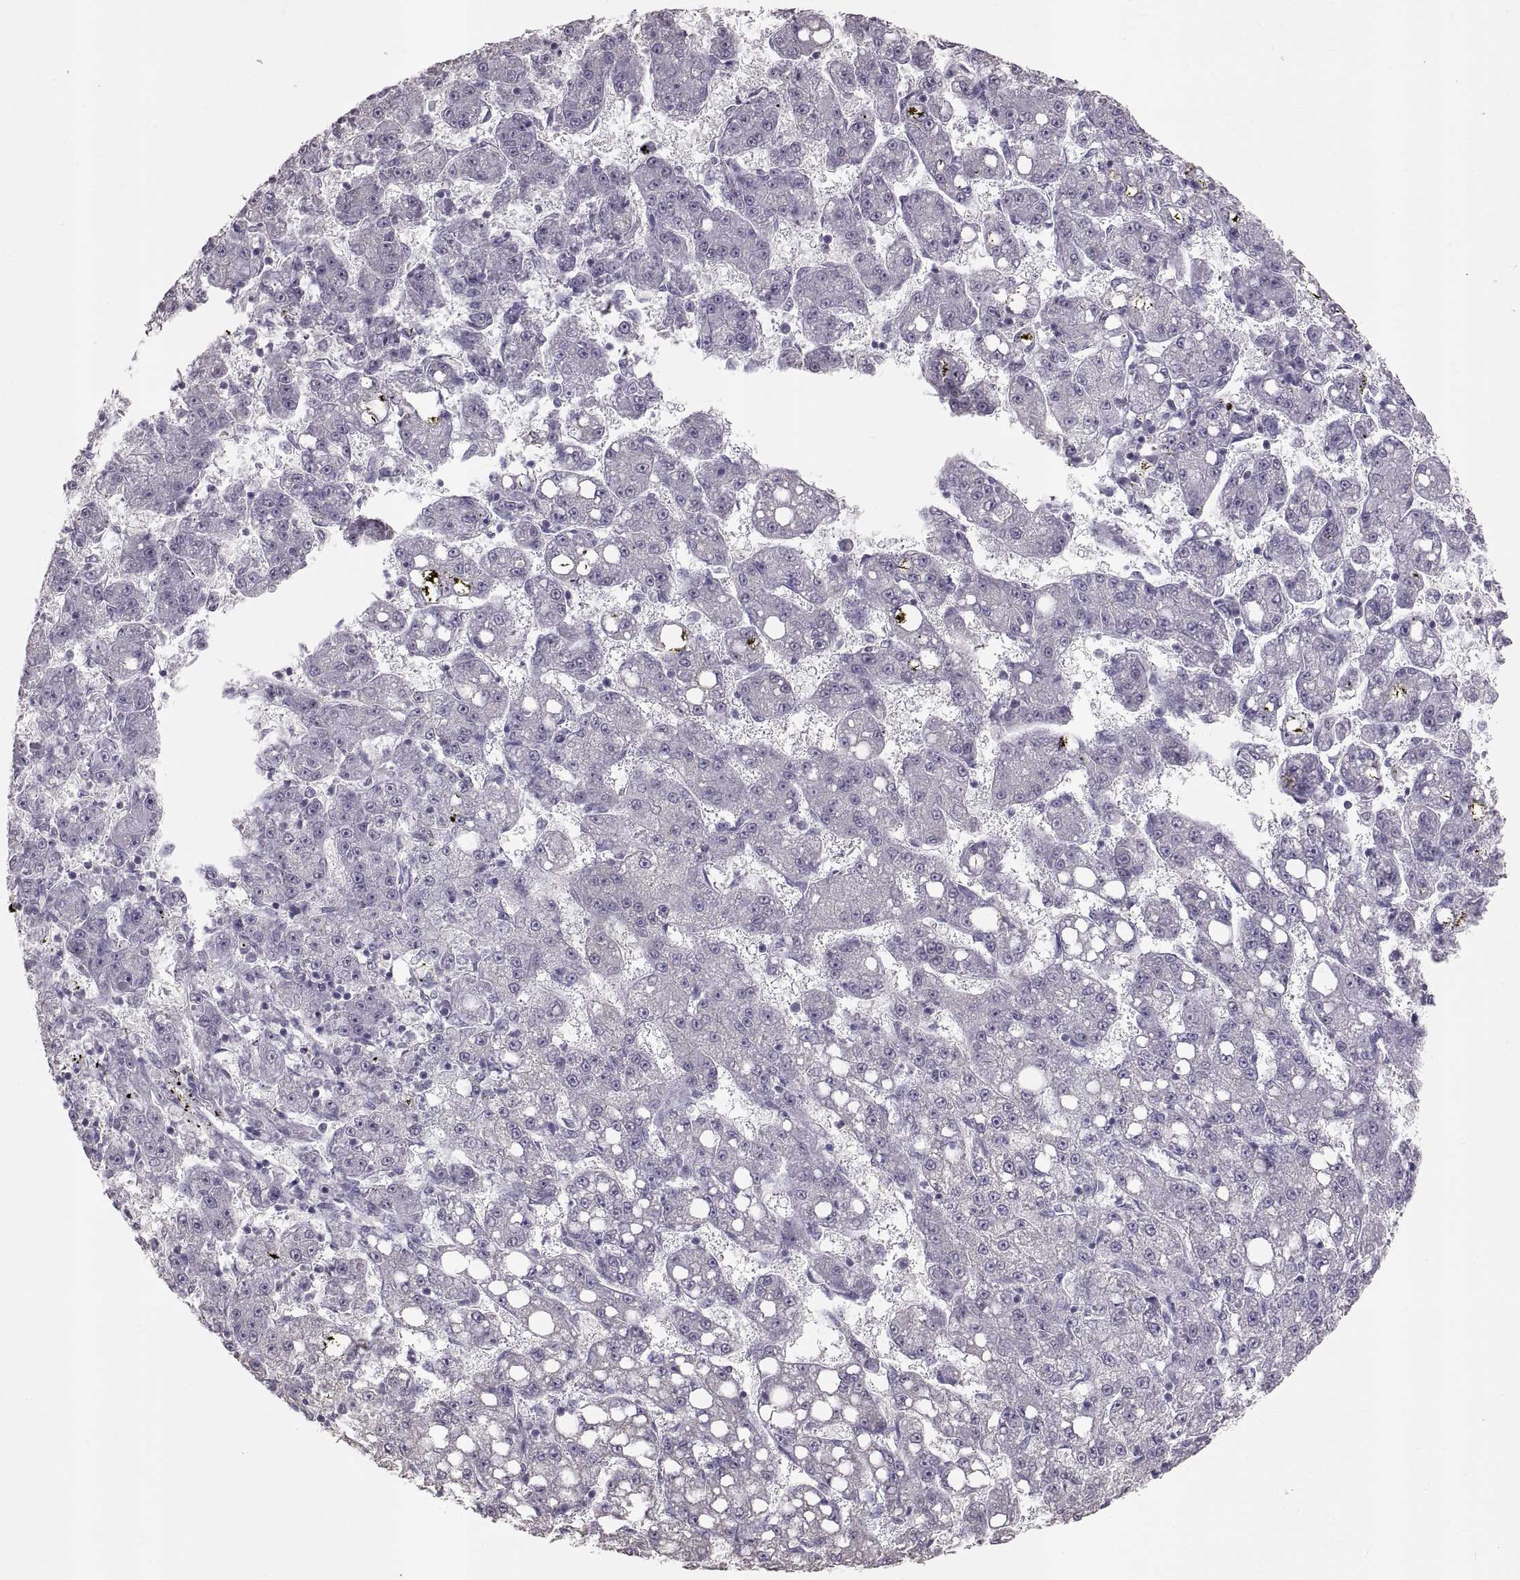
{"staining": {"intensity": "negative", "quantity": "none", "location": "none"}, "tissue": "liver cancer", "cell_type": "Tumor cells", "image_type": "cancer", "snomed": [{"axis": "morphology", "description": "Carcinoma, Hepatocellular, NOS"}, {"axis": "topography", "description": "Liver"}], "caption": "Tumor cells are negative for brown protein staining in liver cancer.", "gene": "WBP2NL", "patient": {"sex": "female", "age": 65}}